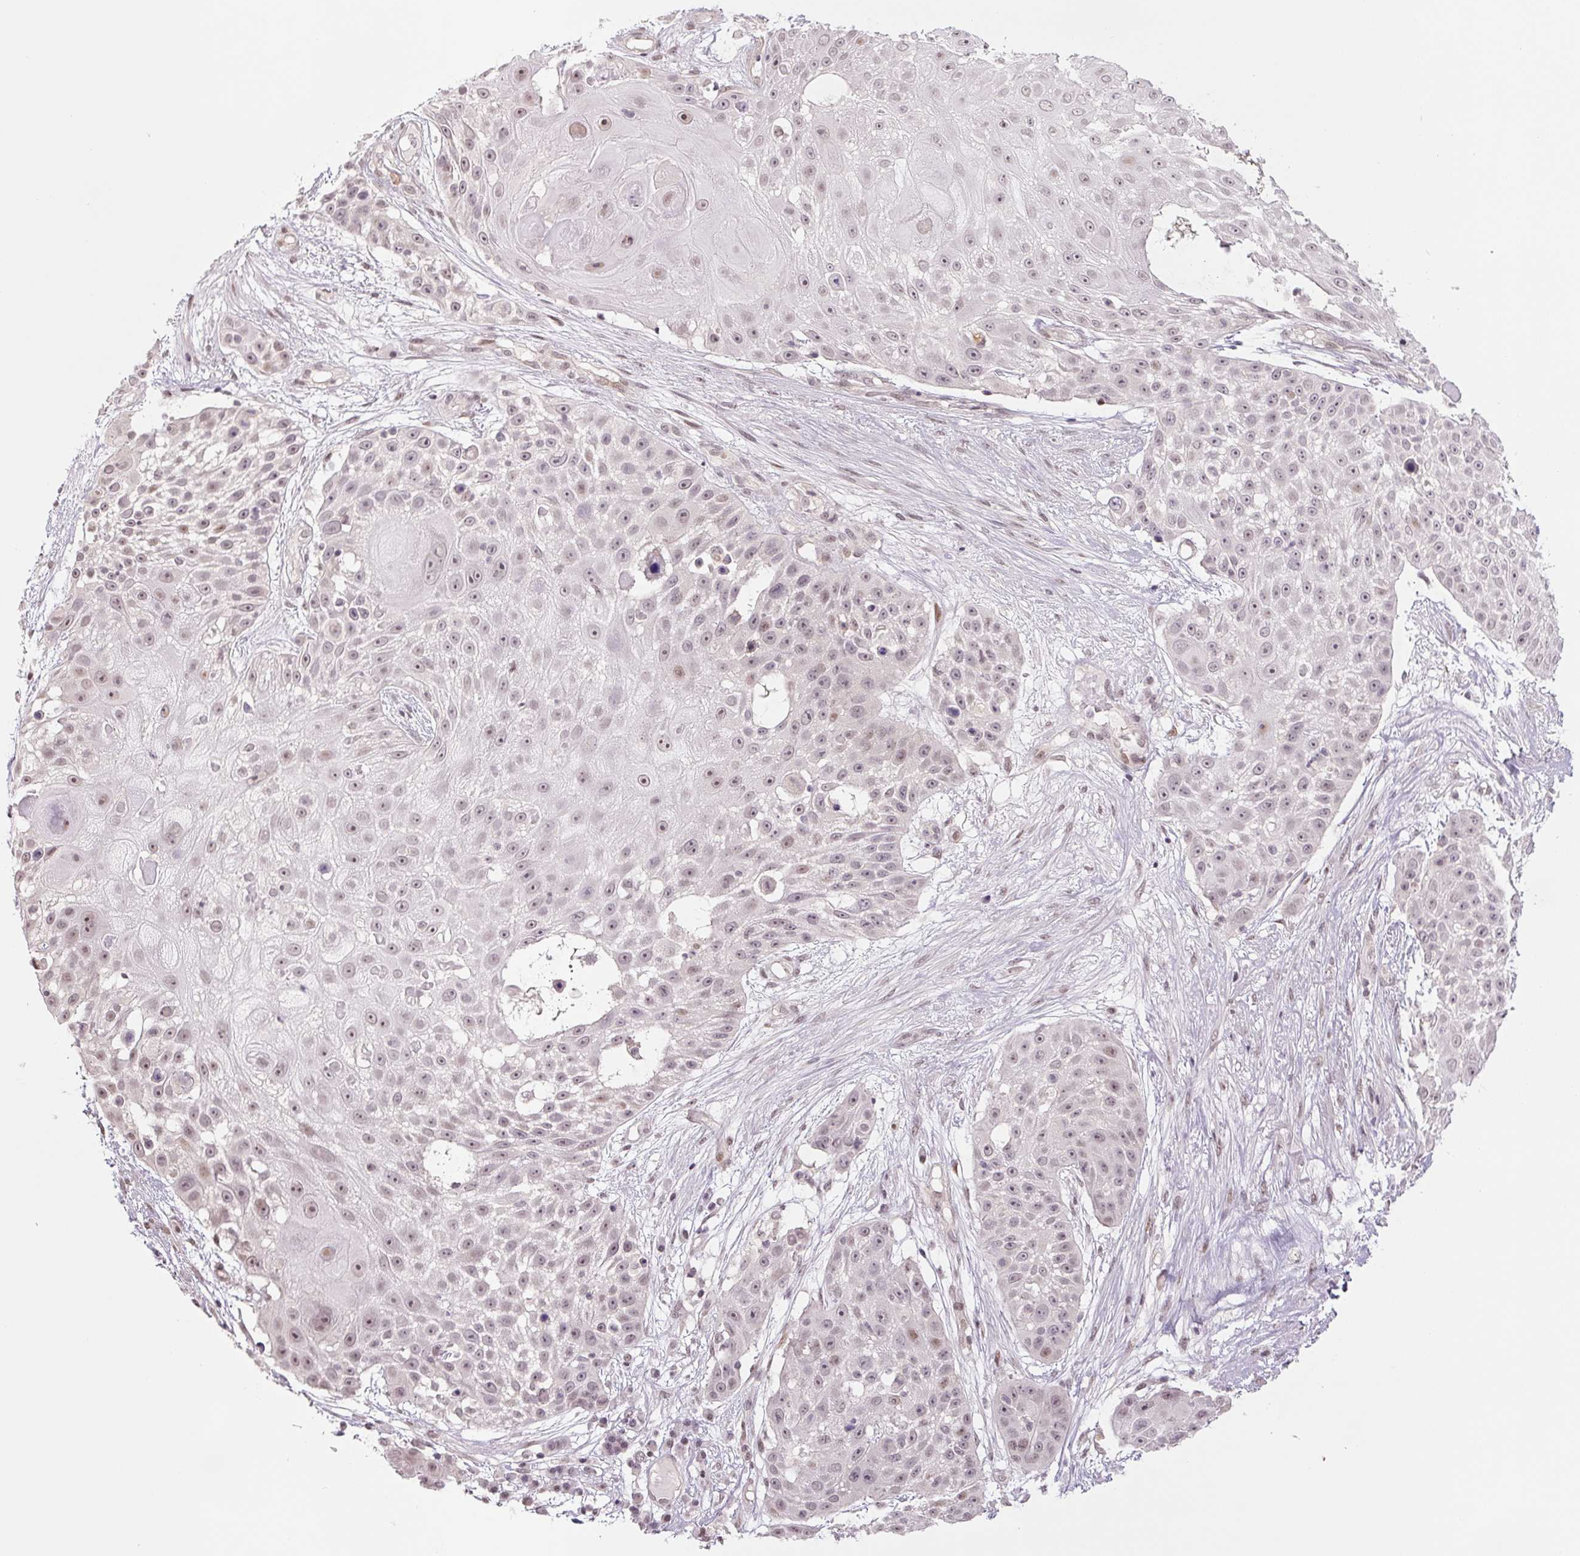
{"staining": {"intensity": "moderate", "quantity": "25%-75%", "location": "nuclear"}, "tissue": "skin cancer", "cell_type": "Tumor cells", "image_type": "cancer", "snomed": [{"axis": "morphology", "description": "Squamous cell carcinoma, NOS"}, {"axis": "topography", "description": "Skin"}], "caption": "About 25%-75% of tumor cells in human skin cancer exhibit moderate nuclear protein positivity as visualized by brown immunohistochemical staining.", "gene": "TCFL5", "patient": {"sex": "female", "age": 86}}